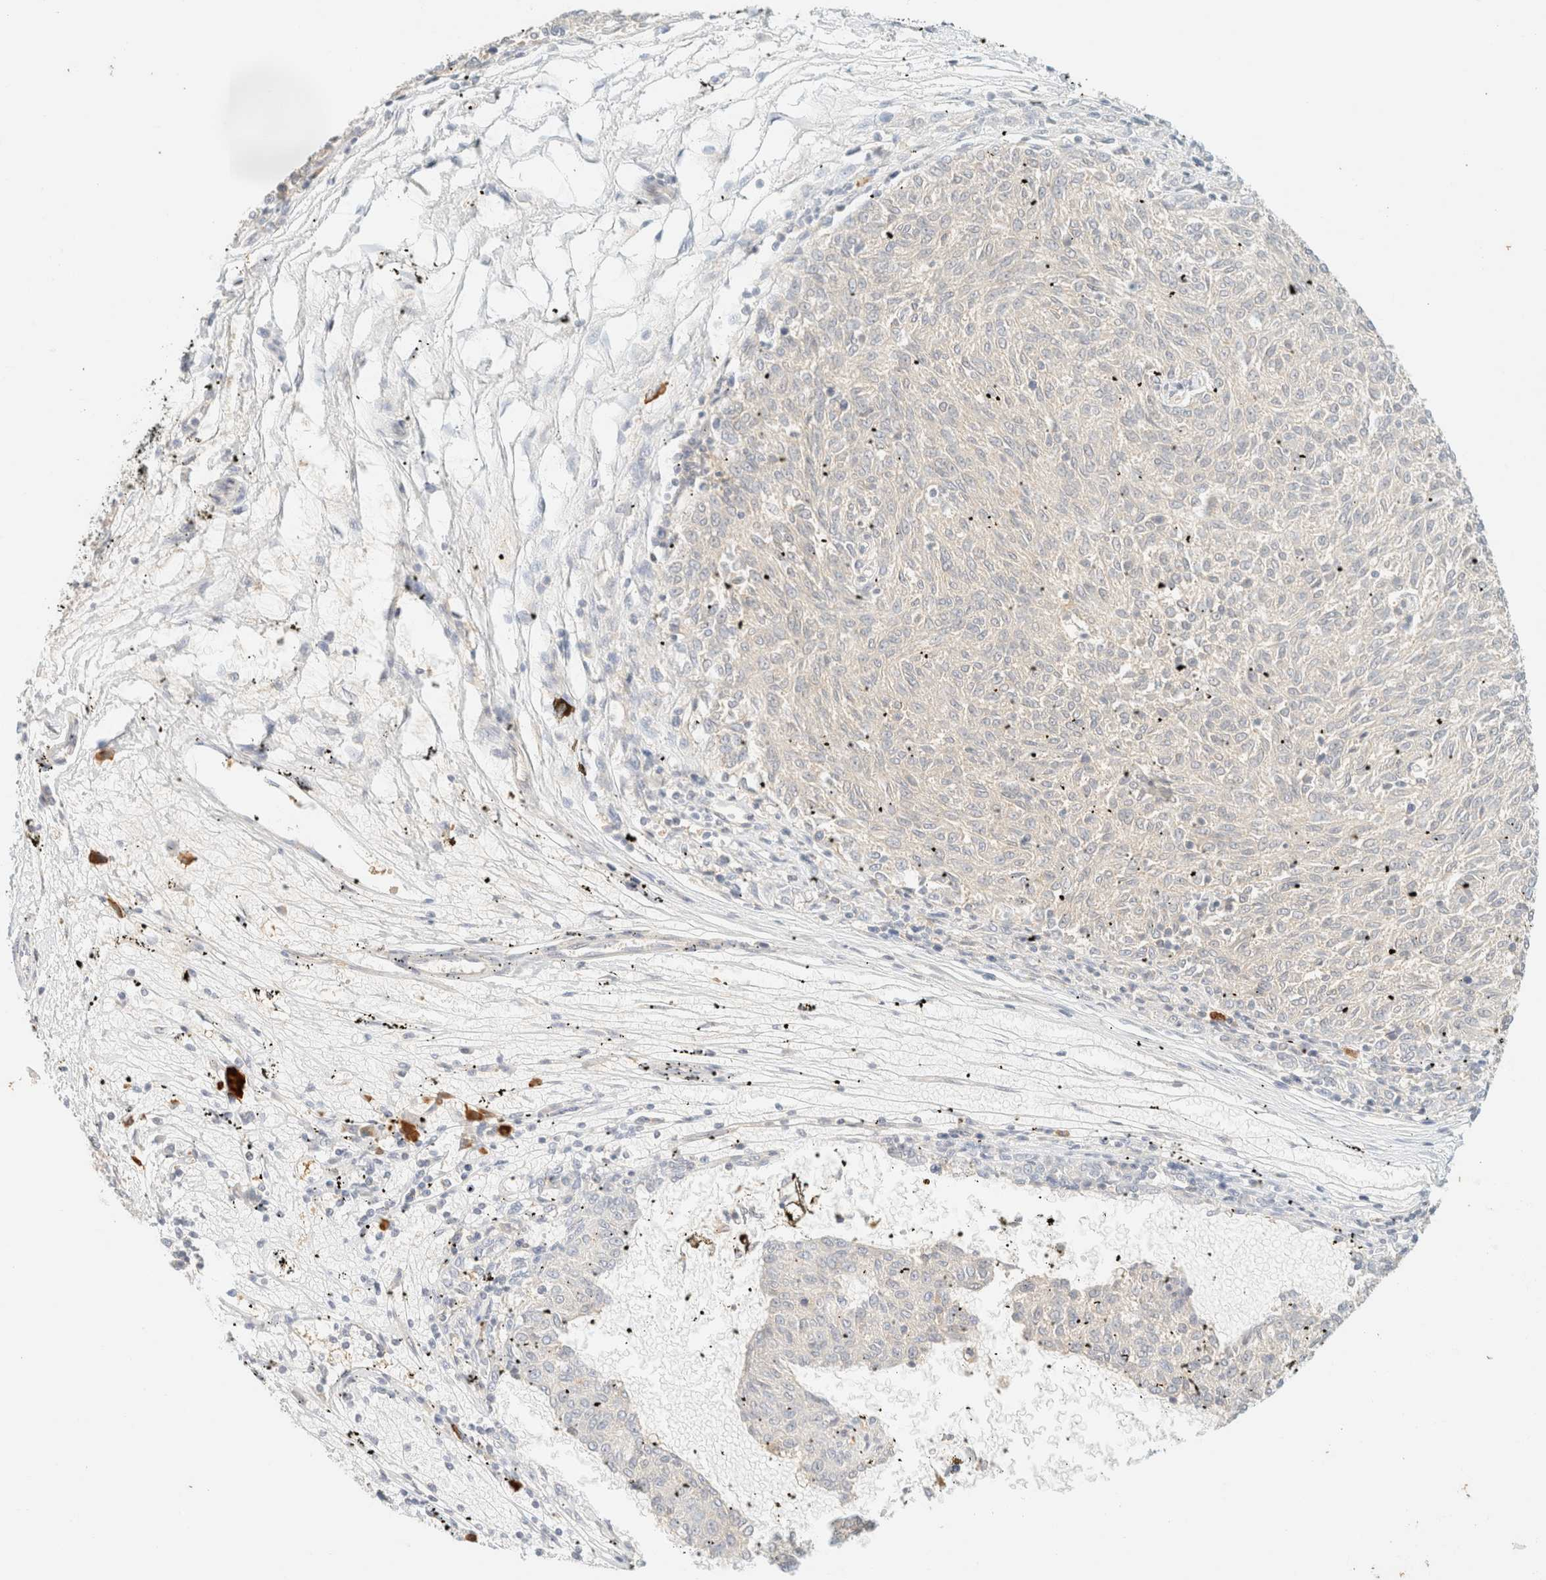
{"staining": {"intensity": "negative", "quantity": "none", "location": "none"}, "tissue": "melanoma", "cell_type": "Tumor cells", "image_type": "cancer", "snomed": [{"axis": "morphology", "description": "Malignant melanoma, NOS"}, {"axis": "topography", "description": "Skin"}], "caption": "High power microscopy histopathology image of an IHC micrograph of melanoma, revealing no significant staining in tumor cells.", "gene": "FHOD1", "patient": {"sex": "female", "age": 72}}